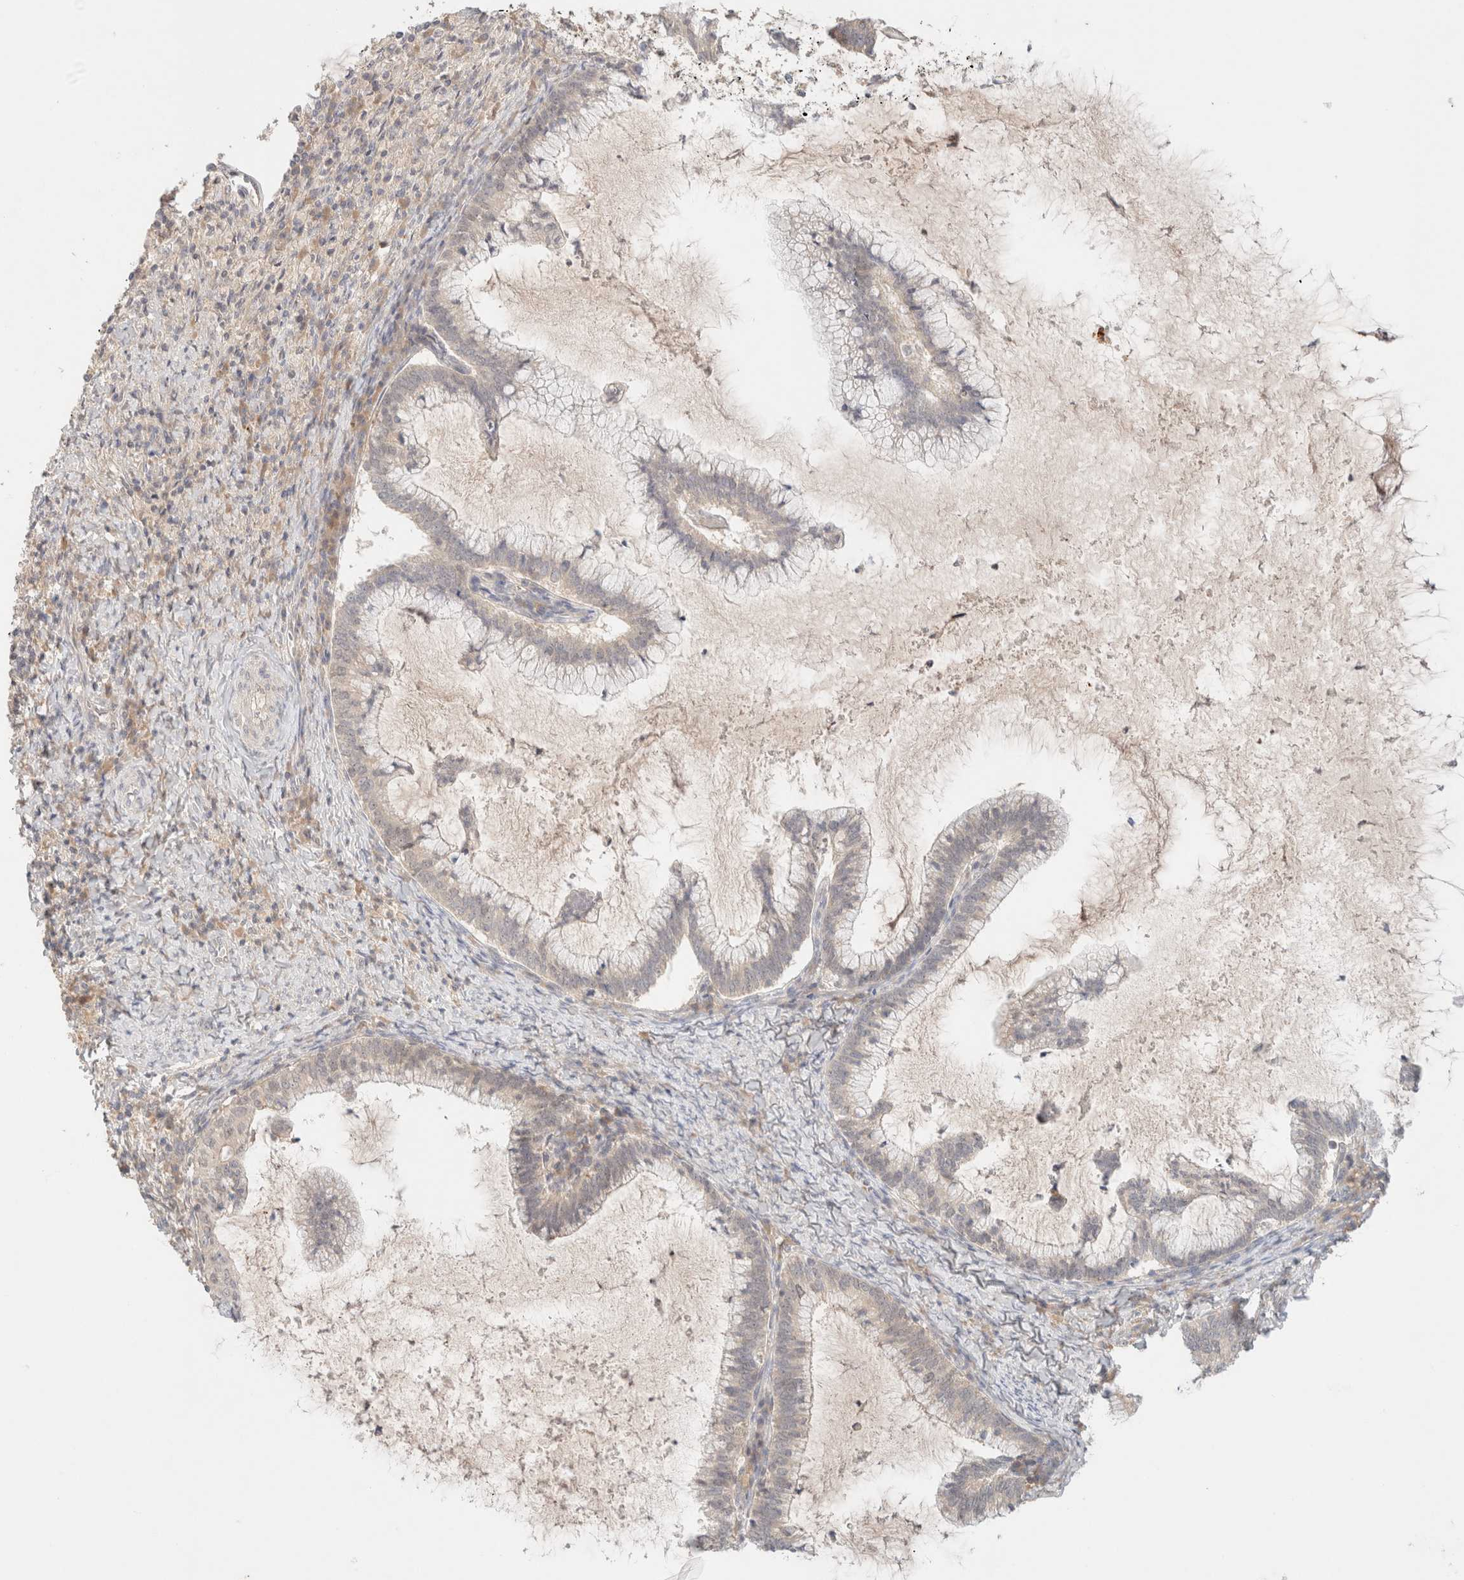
{"staining": {"intensity": "negative", "quantity": "none", "location": "none"}, "tissue": "cervical cancer", "cell_type": "Tumor cells", "image_type": "cancer", "snomed": [{"axis": "morphology", "description": "Adenocarcinoma, NOS"}, {"axis": "topography", "description": "Cervix"}], "caption": "Immunohistochemical staining of human cervical adenocarcinoma reveals no significant expression in tumor cells. The staining is performed using DAB brown chromogen with nuclei counter-stained in using hematoxylin.", "gene": "SARM1", "patient": {"sex": "female", "age": 36}}